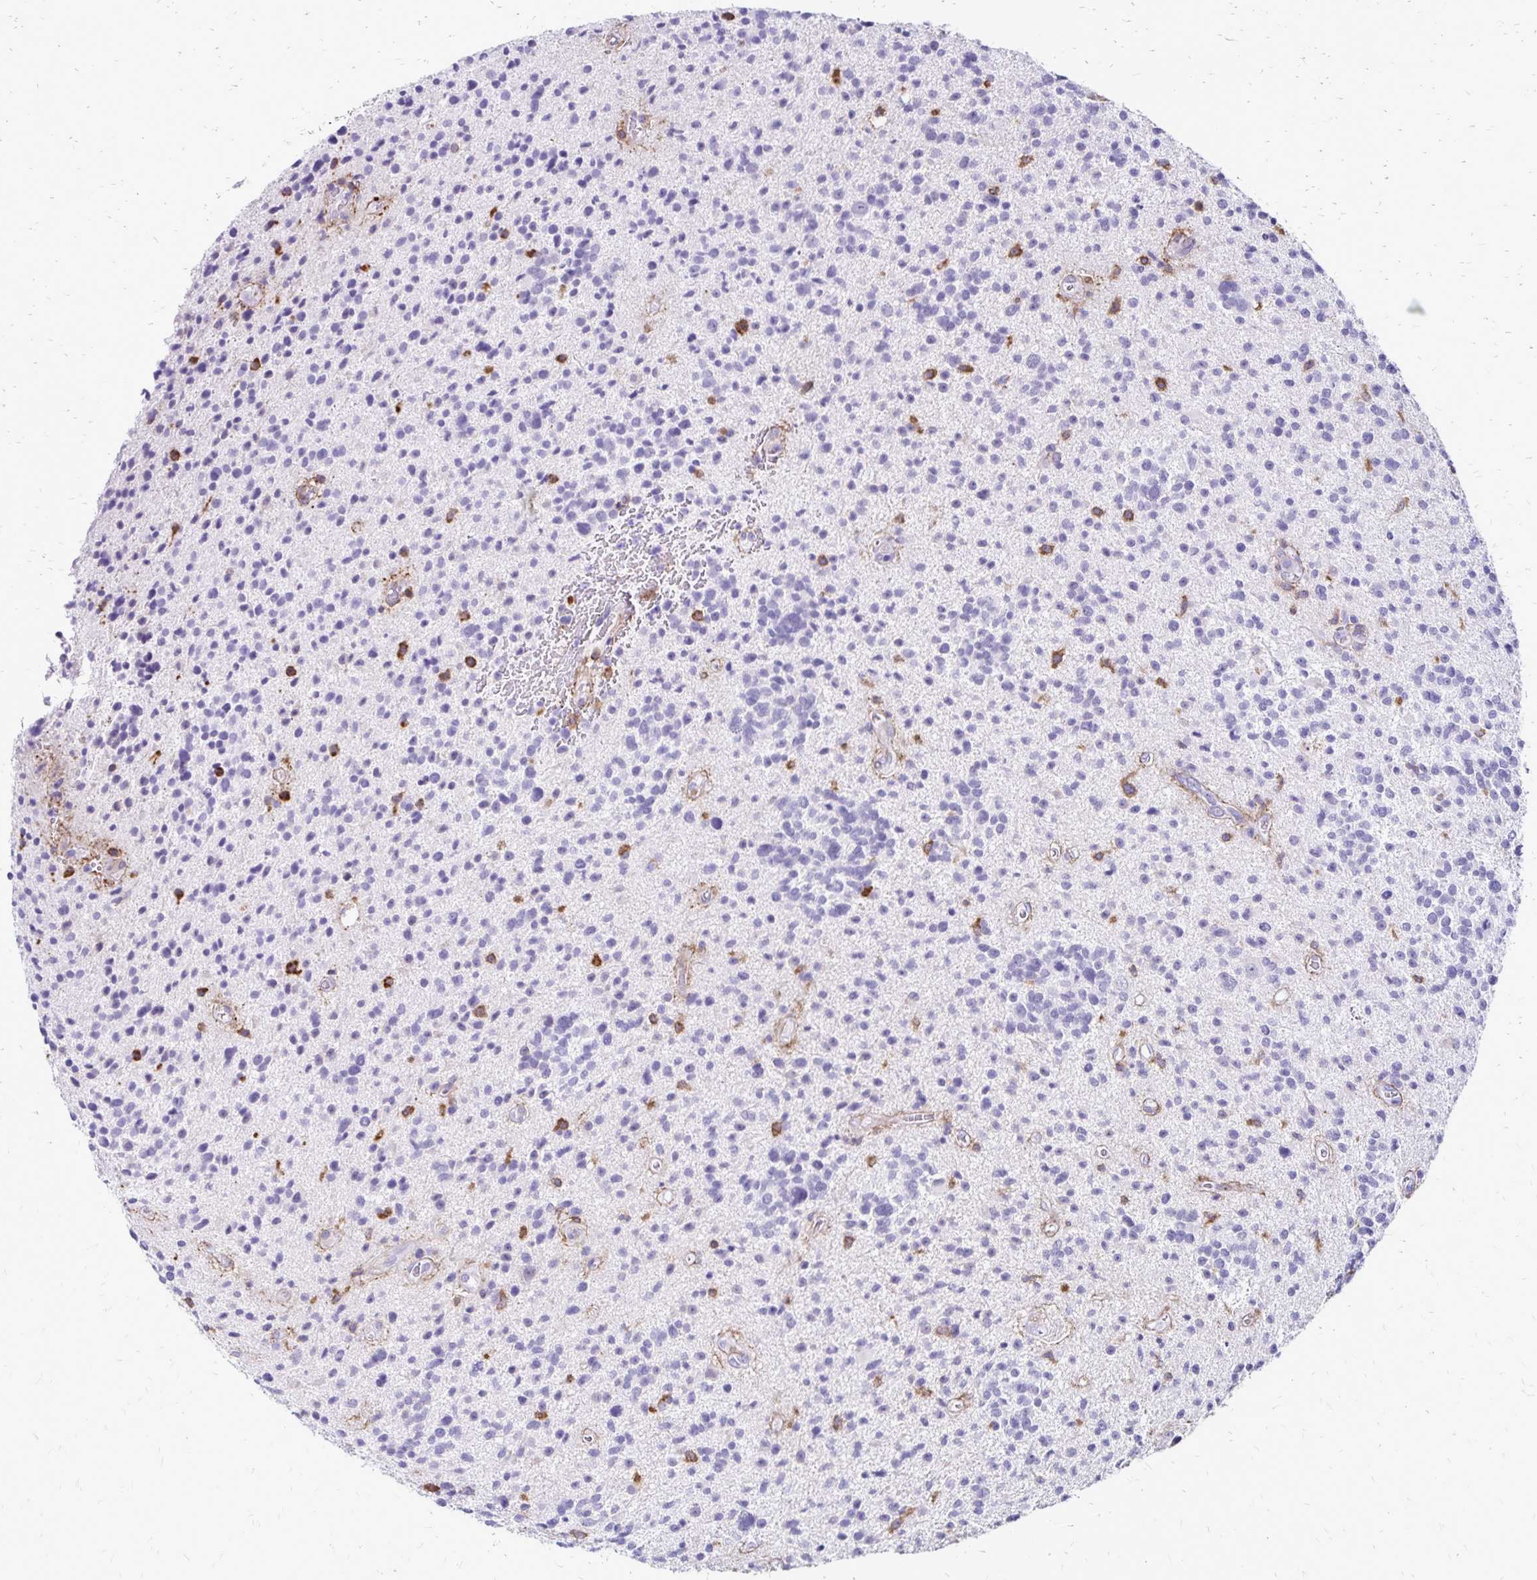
{"staining": {"intensity": "negative", "quantity": "none", "location": "none"}, "tissue": "glioma", "cell_type": "Tumor cells", "image_type": "cancer", "snomed": [{"axis": "morphology", "description": "Glioma, malignant, High grade"}, {"axis": "topography", "description": "Brain"}], "caption": "Glioma was stained to show a protein in brown. There is no significant positivity in tumor cells.", "gene": "TNS3", "patient": {"sex": "male", "age": 29}}